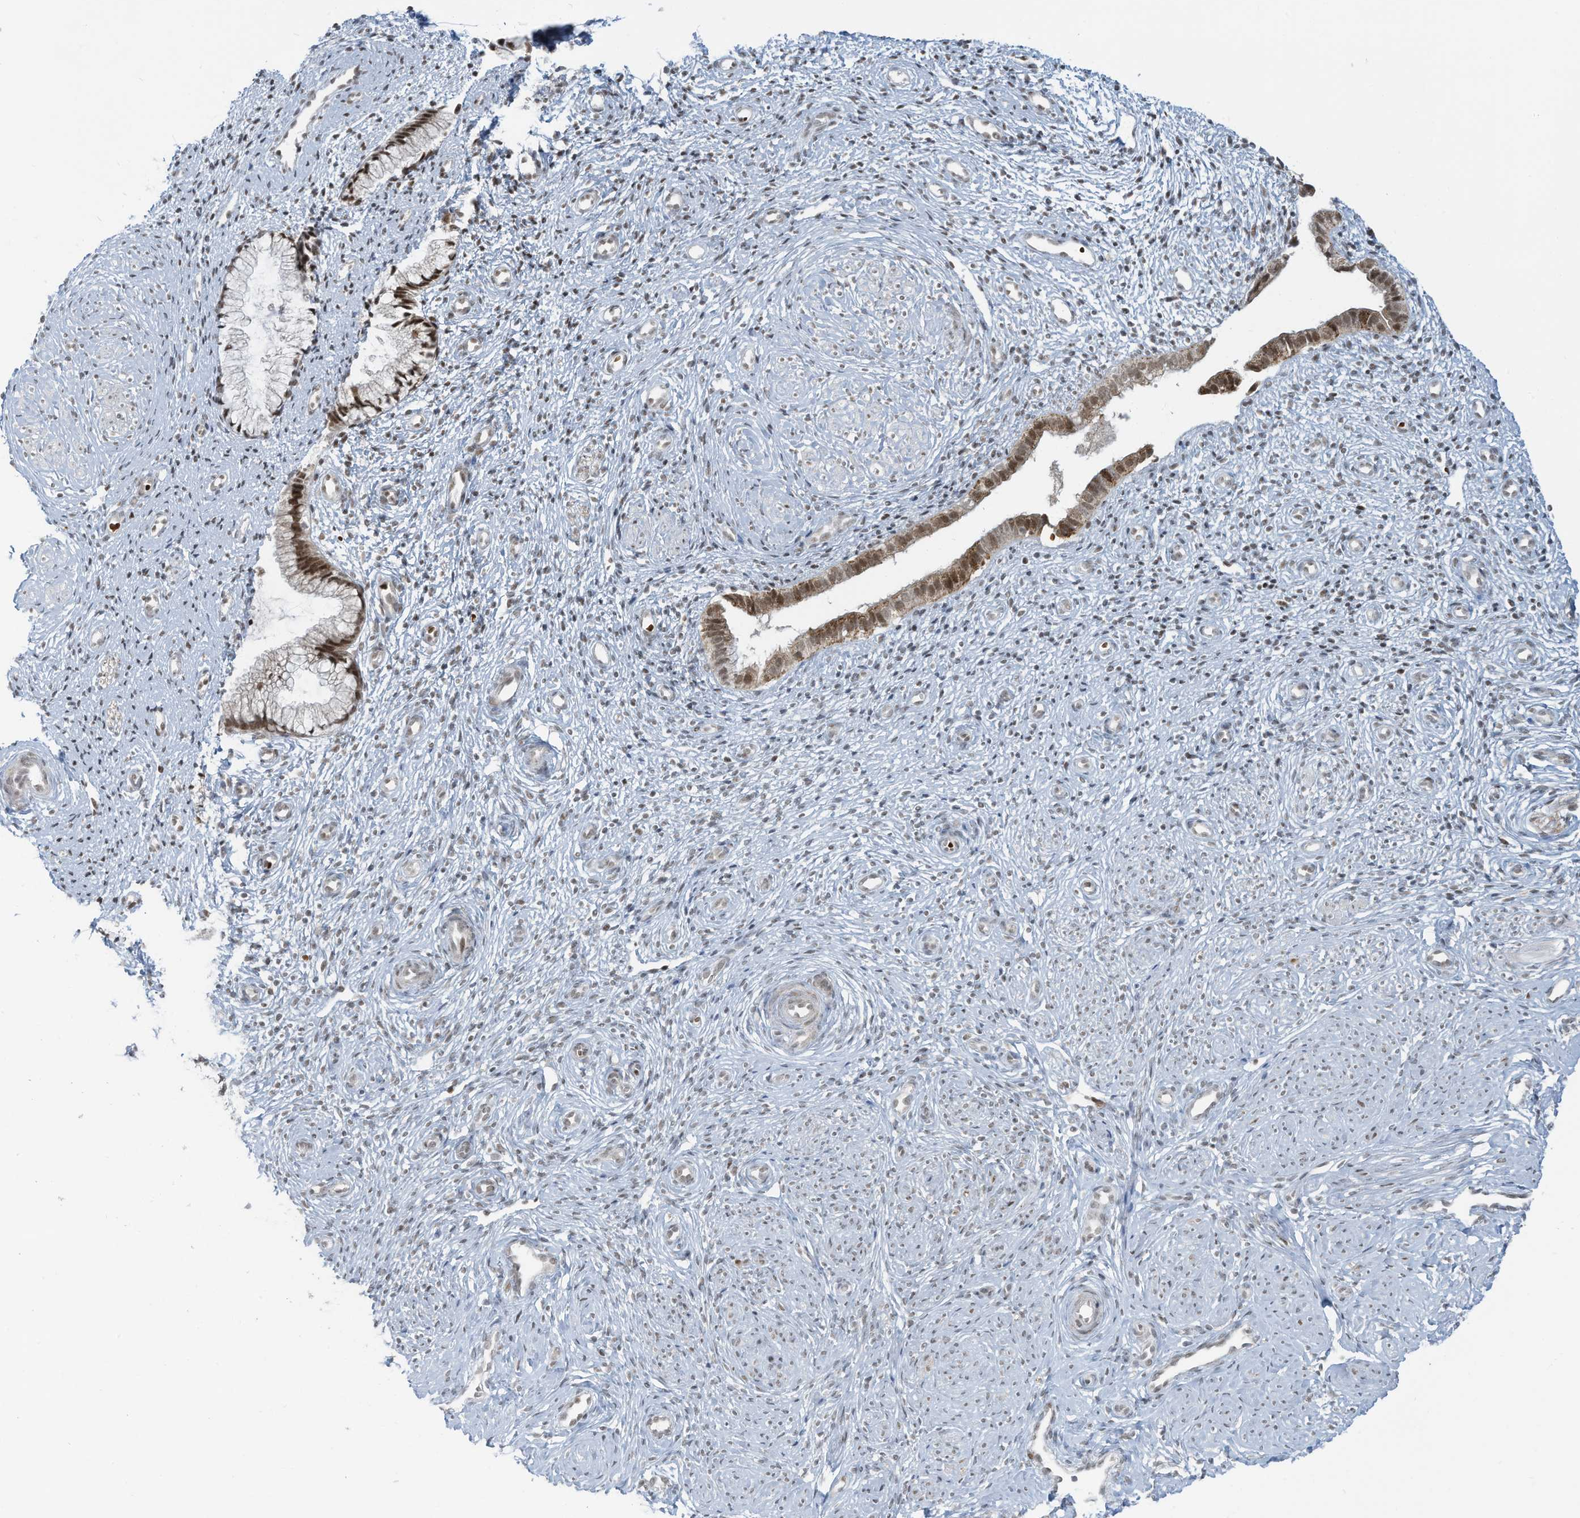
{"staining": {"intensity": "moderate", "quantity": ">75%", "location": "cytoplasmic/membranous,nuclear"}, "tissue": "cervix", "cell_type": "Glandular cells", "image_type": "normal", "snomed": [{"axis": "morphology", "description": "Normal tissue, NOS"}, {"axis": "topography", "description": "Cervix"}], "caption": "This is an image of immunohistochemistry (IHC) staining of benign cervix, which shows moderate staining in the cytoplasmic/membranous,nuclear of glandular cells.", "gene": "ECT2L", "patient": {"sex": "female", "age": 27}}